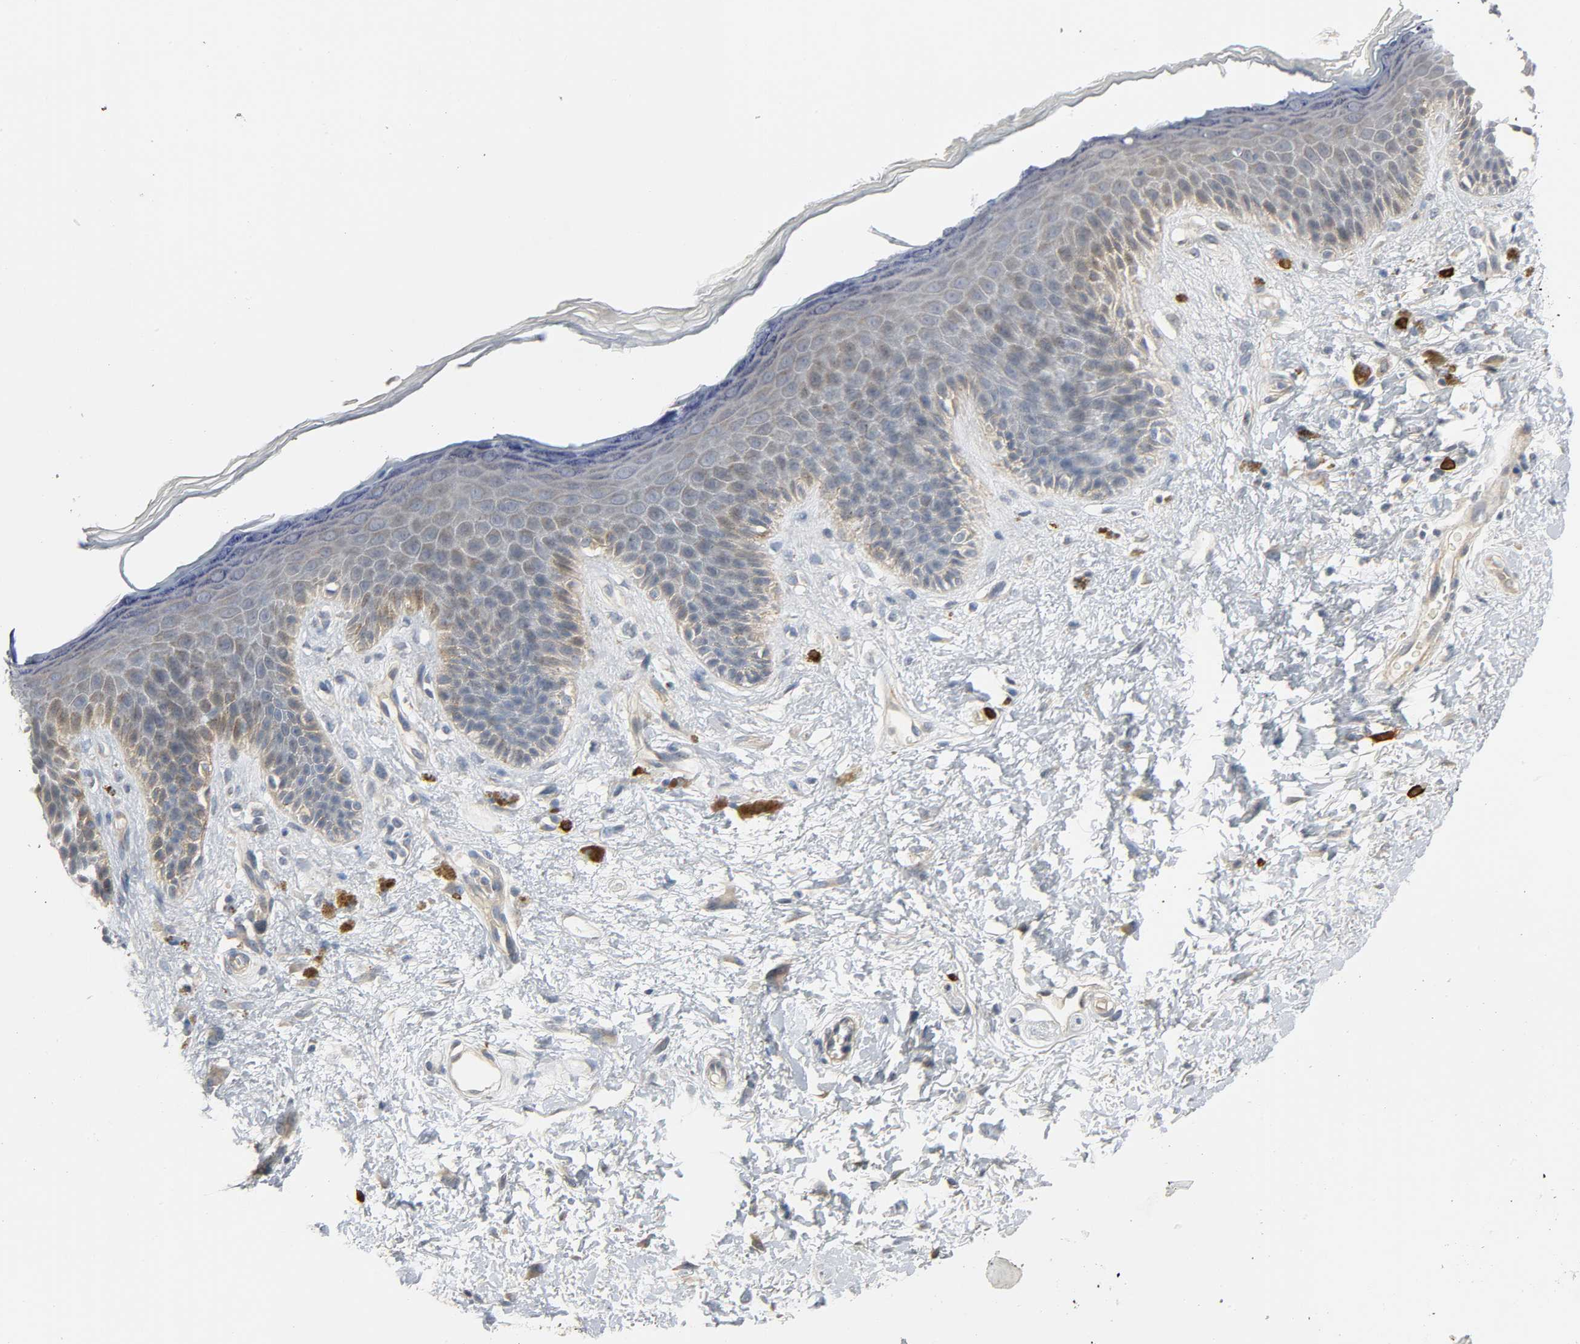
{"staining": {"intensity": "weak", "quantity": ">75%", "location": "cytoplasmic/membranous"}, "tissue": "skin", "cell_type": "Epidermal cells", "image_type": "normal", "snomed": [{"axis": "morphology", "description": "Normal tissue, NOS"}, {"axis": "topography", "description": "Anal"}], "caption": "A low amount of weak cytoplasmic/membranous positivity is seen in about >75% of epidermal cells in benign skin. Using DAB (3,3'-diaminobenzidine) (brown) and hematoxylin (blue) stains, captured at high magnification using brightfield microscopy.", "gene": "LIMCH1", "patient": {"sex": "female", "age": 46}}